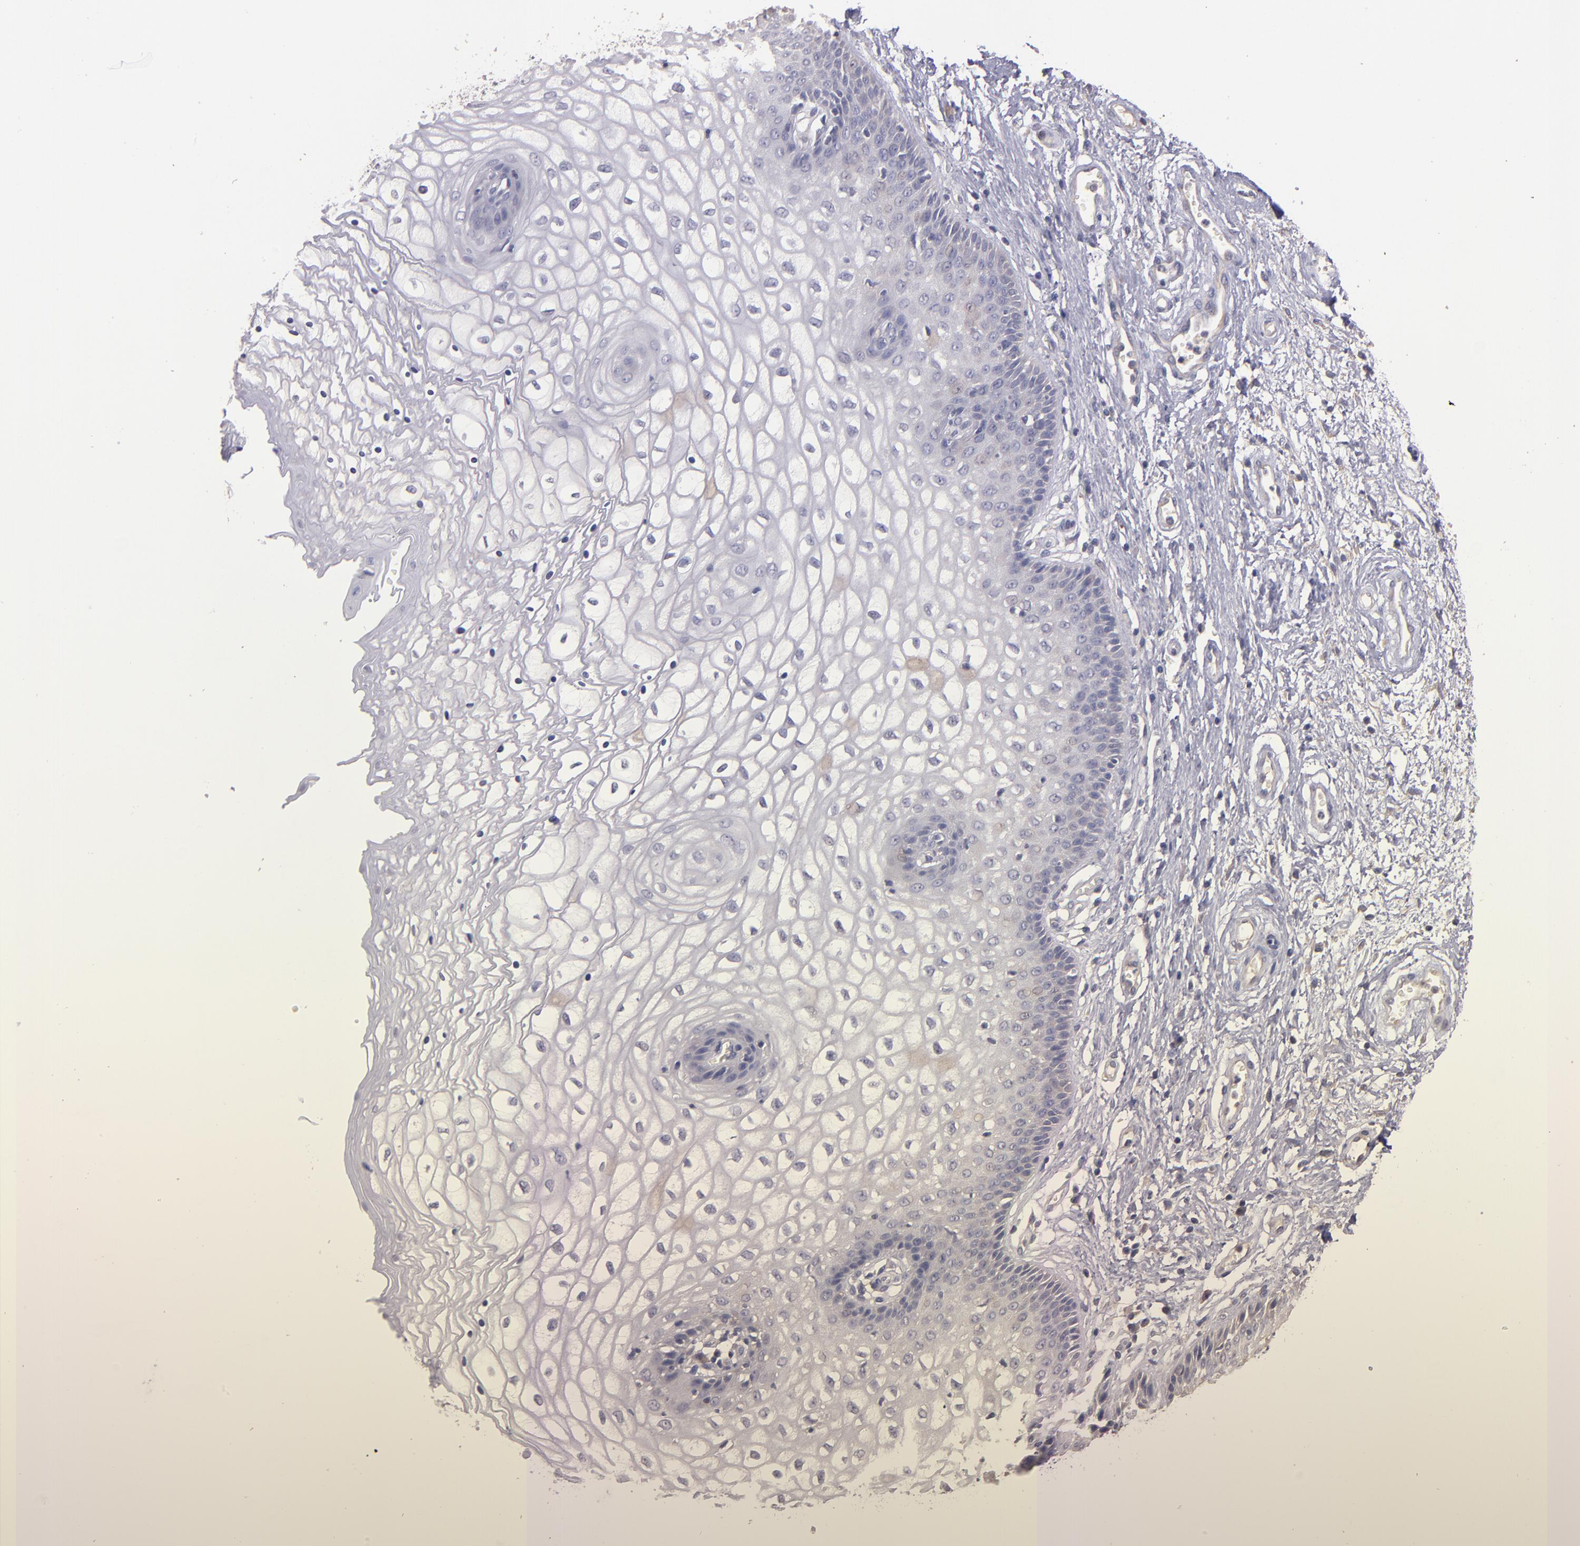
{"staining": {"intensity": "weak", "quantity": "<25%", "location": "cytoplasmic/membranous"}, "tissue": "vagina", "cell_type": "Squamous epithelial cells", "image_type": "normal", "snomed": [{"axis": "morphology", "description": "Normal tissue, NOS"}, {"axis": "topography", "description": "Vagina"}], "caption": "Vagina stained for a protein using immunohistochemistry demonstrates no staining squamous epithelial cells.", "gene": "GNAZ", "patient": {"sex": "female", "age": 34}}